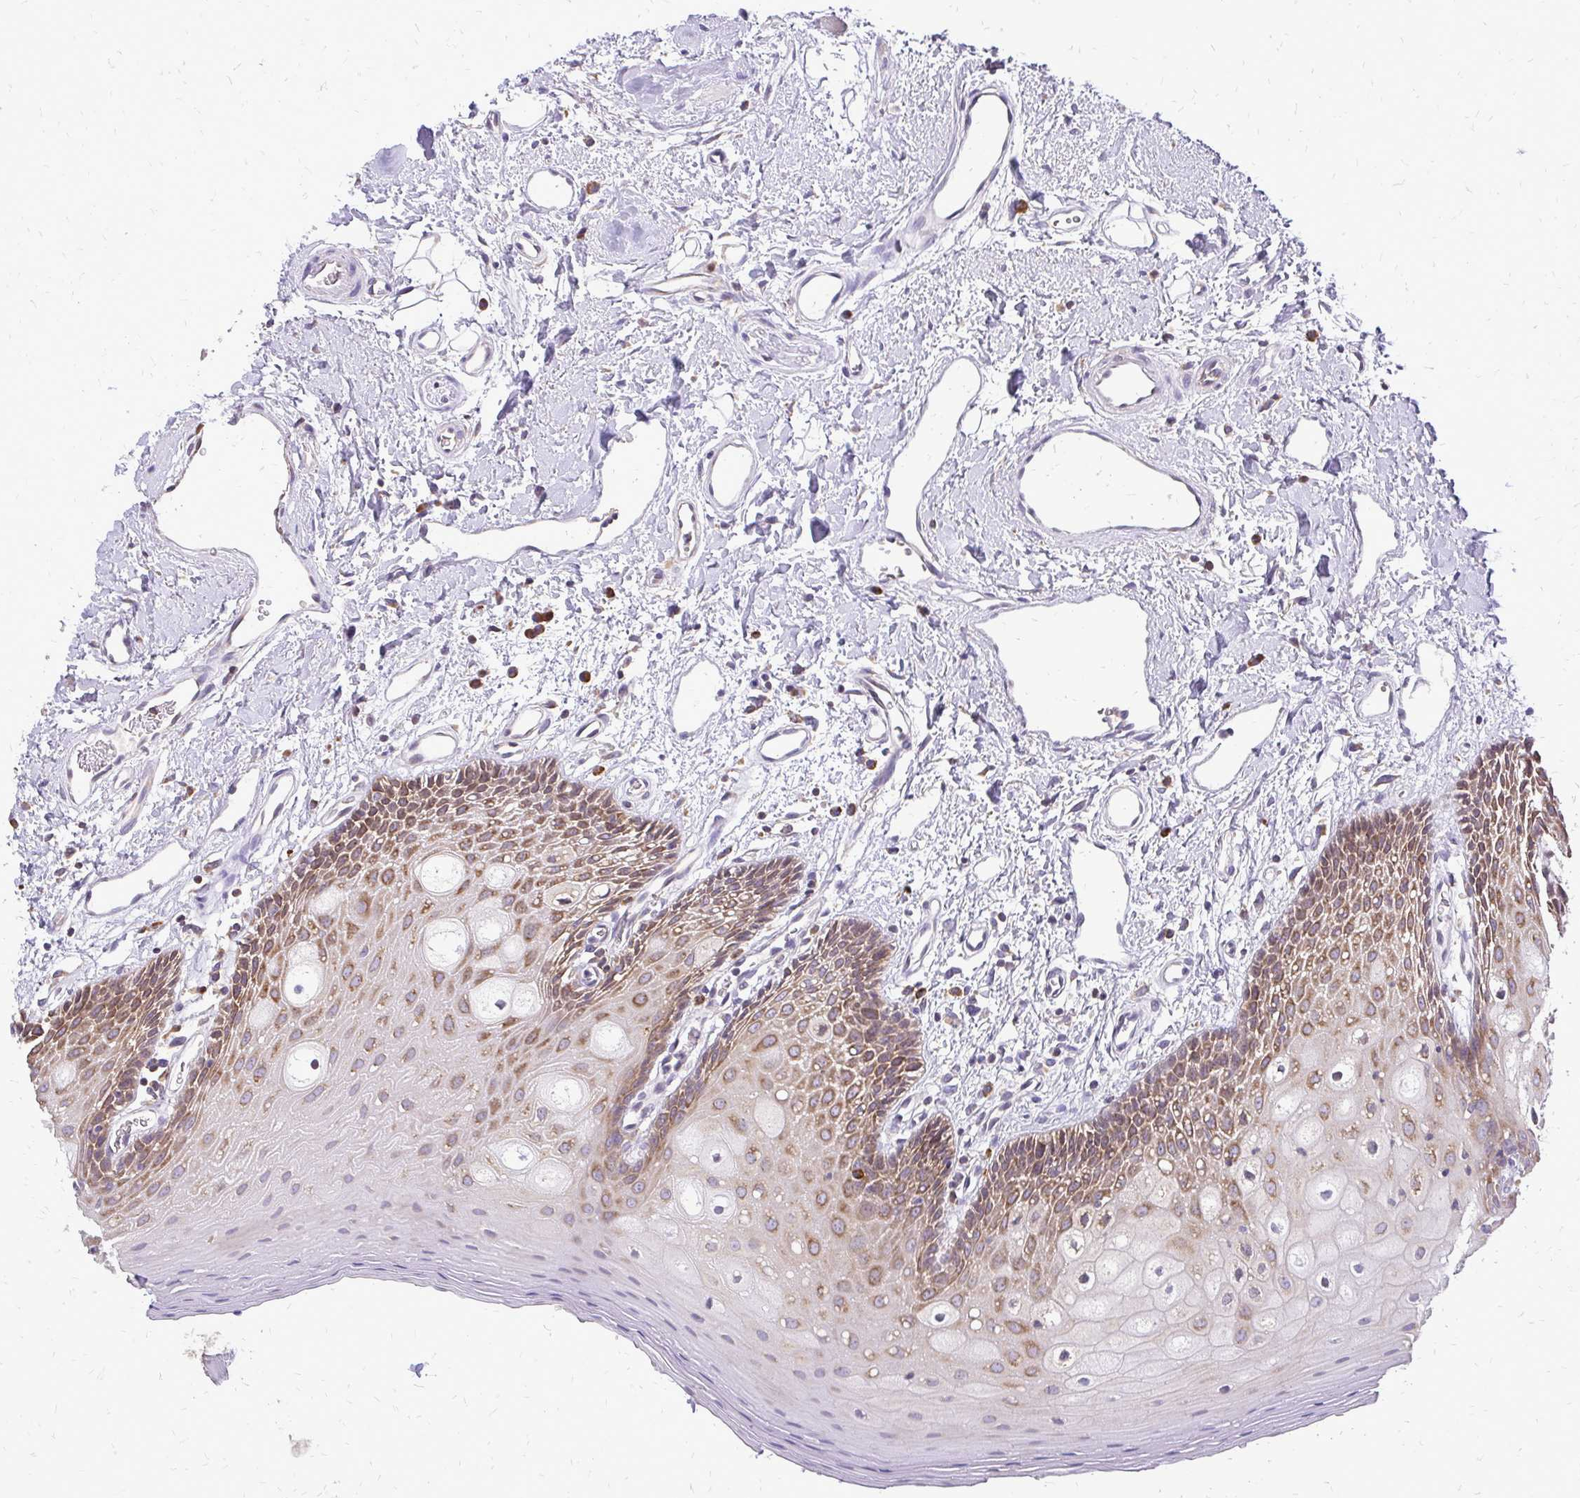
{"staining": {"intensity": "strong", "quantity": "25%-75%", "location": "cytoplasmic/membranous"}, "tissue": "oral mucosa", "cell_type": "Squamous epithelial cells", "image_type": "normal", "snomed": [{"axis": "morphology", "description": "Normal tissue, NOS"}, {"axis": "topography", "description": "Oral tissue"}], "caption": "A high-resolution image shows IHC staining of unremarkable oral mucosa, which exhibits strong cytoplasmic/membranous positivity in approximately 25%-75% of squamous epithelial cells. (IHC, brightfield microscopy, high magnification).", "gene": "RPS3", "patient": {"sex": "female", "age": 43}}